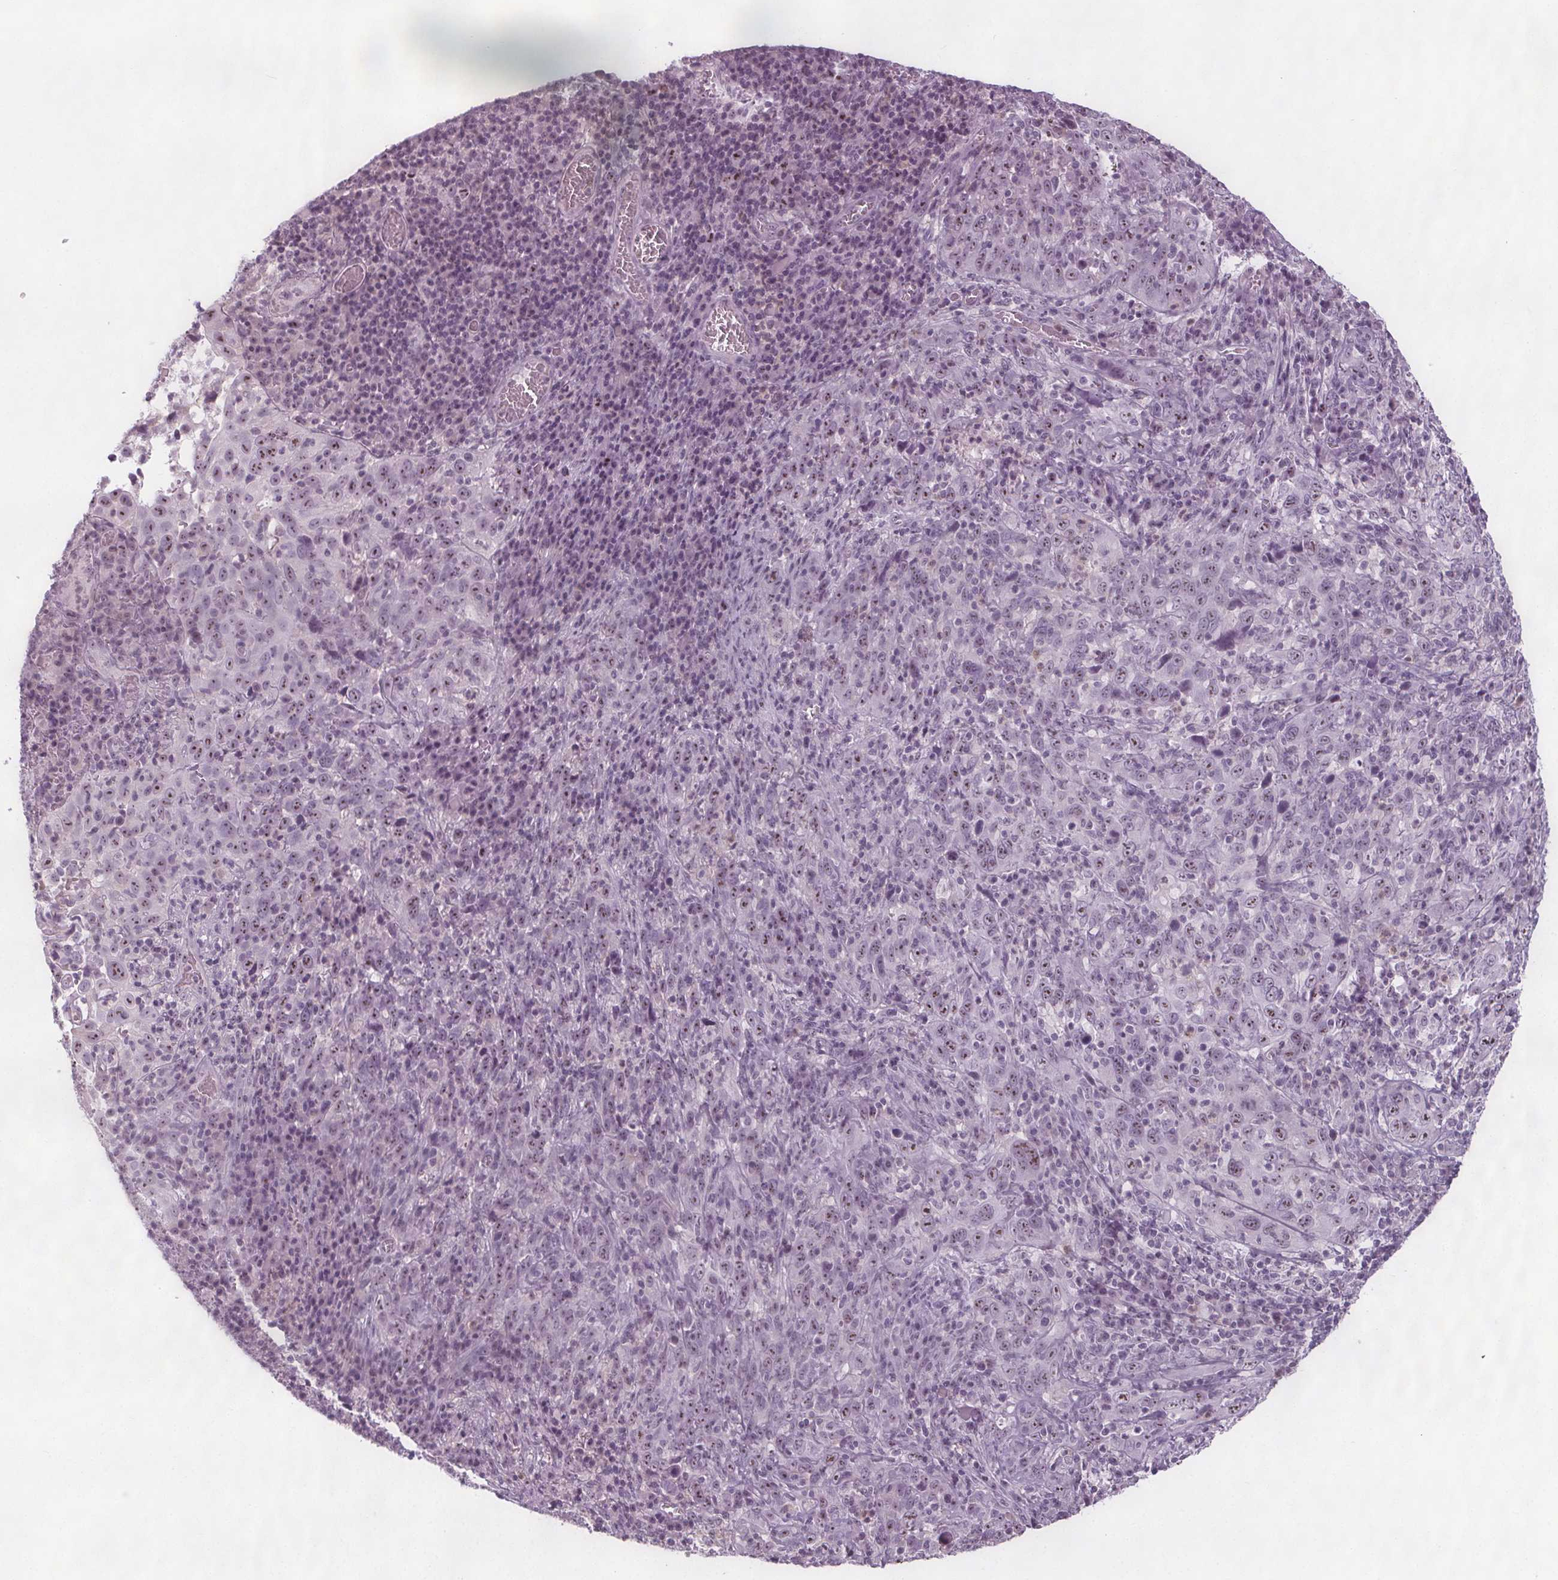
{"staining": {"intensity": "moderate", "quantity": "25%-75%", "location": "nuclear"}, "tissue": "cervical cancer", "cell_type": "Tumor cells", "image_type": "cancer", "snomed": [{"axis": "morphology", "description": "Squamous cell carcinoma, NOS"}, {"axis": "topography", "description": "Cervix"}], "caption": "Immunohistochemistry (IHC) photomicrograph of squamous cell carcinoma (cervical) stained for a protein (brown), which demonstrates medium levels of moderate nuclear staining in about 25%-75% of tumor cells.", "gene": "NOLC1", "patient": {"sex": "female", "age": 46}}